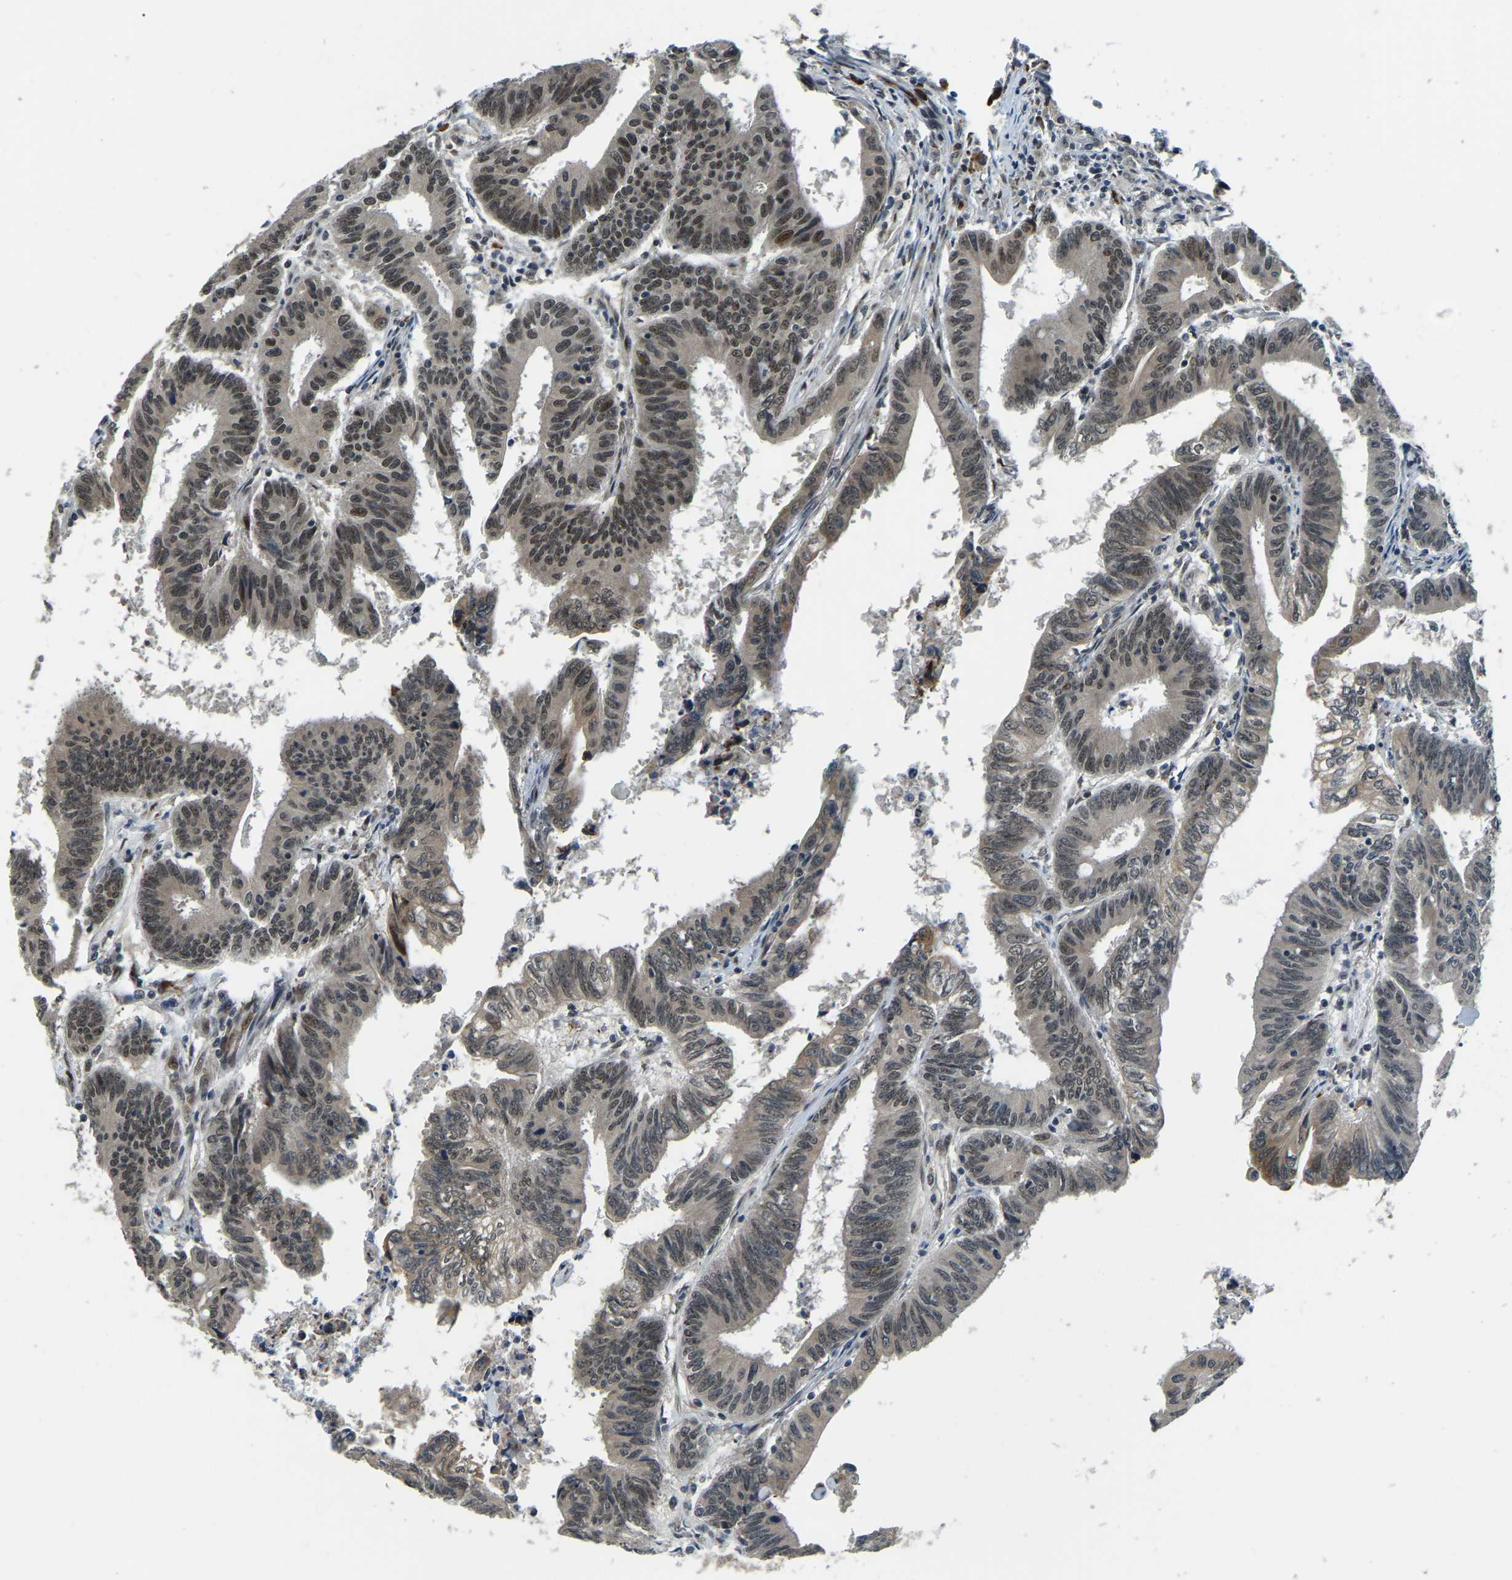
{"staining": {"intensity": "moderate", "quantity": ">75%", "location": "nuclear"}, "tissue": "colorectal cancer", "cell_type": "Tumor cells", "image_type": "cancer", "snomed": [{"axis": "morphology", "description": "Adenocarcinoma, NOS"}, {"axis": "topography", "description": "Colon"}], "caption": "An immunohistochemistry micrograph of neoplastic tissue is shown. Protein staining in brown labels moderate nuclear positivity in colorectal cancer (adenocarcinoma) within tumor cells.", "gene": "ING2", "patient": {"sex": "male", "age": 45}}